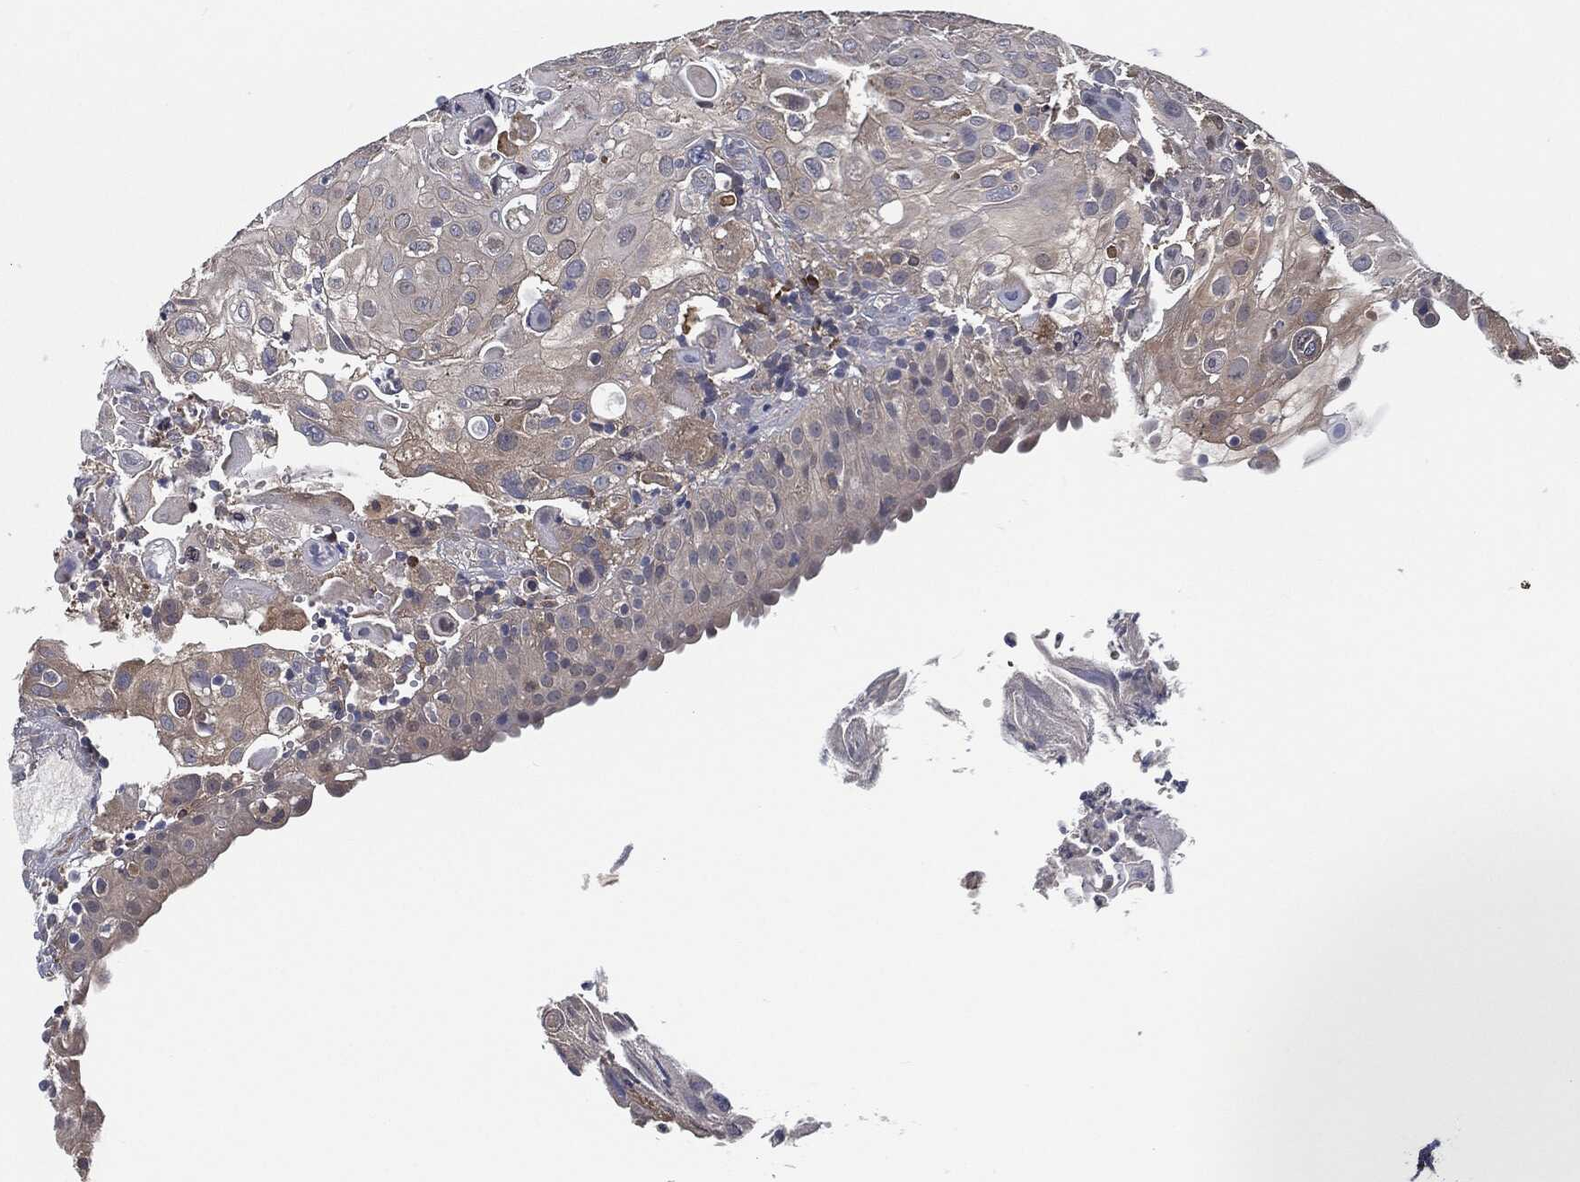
{"staining": {"intensity": "weak", "quantity": "<25%", "location": "cytoplasmic/membranous"}, "tissue": "urothelial cancer", "cell_type": "Tumor cells", "image_type": "cancer", "snomed": [{"axis": "morphology", "description": "Urothelial carcinoma, High grade"}, {"axis": "topography", "description": "Urinary bladder"}], "caption": "Immunohistochemistry of urothelial cancer shows no positivity in tumor cells.", "gene": "PRDX4", "patient": {"sex": "female", "age": 79}}